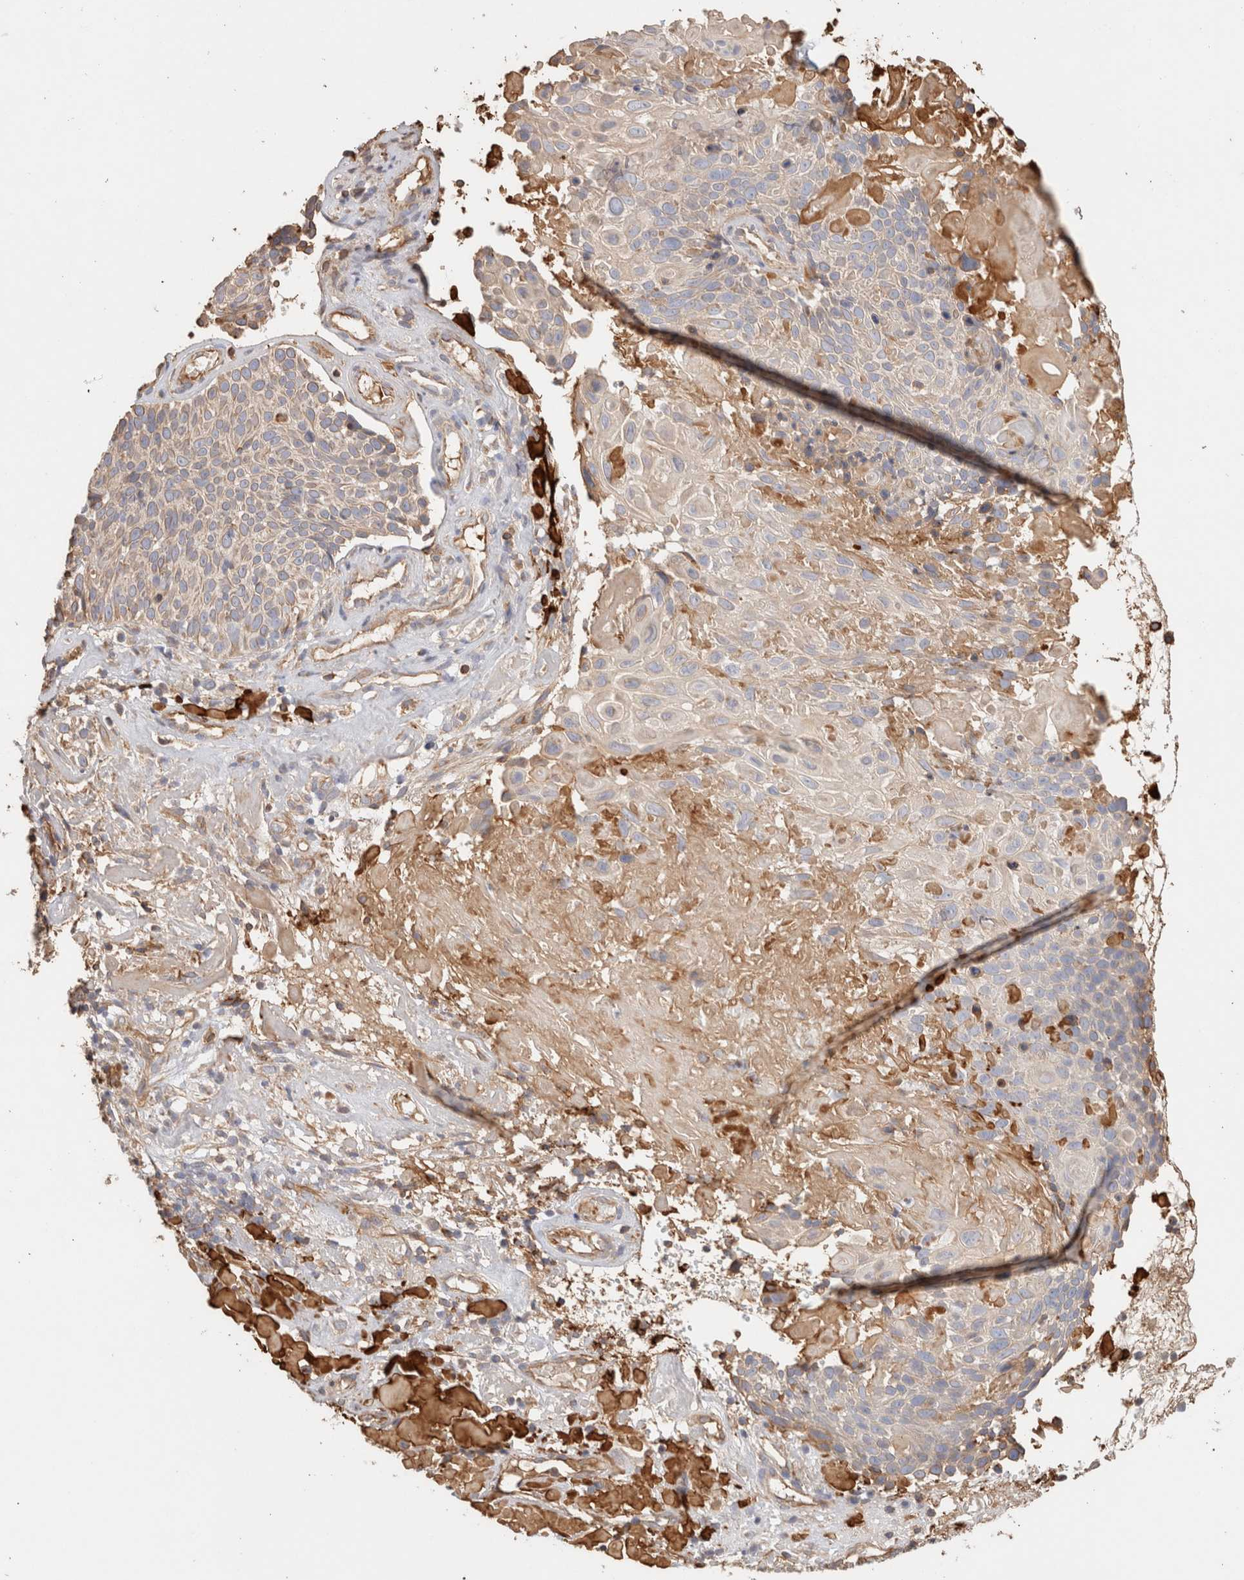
{"staining": {"intensity": "negative", "quantity": "none", "location": "none"}, "tissue": "cervical cancer", "cell_type": "Tumor cells", "image_type": "cancer", "snomed": [{"axis": "morphology", "description": "Squamous cell carcinoma, NOS"}, {"axis": "topography", "description": "Cervix"}], "caption": "IHC image of cervical squamous cell carcinoma stained for a protein (brown), which demonstrates no staining in tumor cells. (Stains: DAB (3,3'-diaminobenzidine) immunohistochemistry (IHC) with hematoxylin counter stain, Microscopy: brightfield microscopy at high magnification).", "gene": "PROS1", "patient": {"sex": "female", "age": 74}}